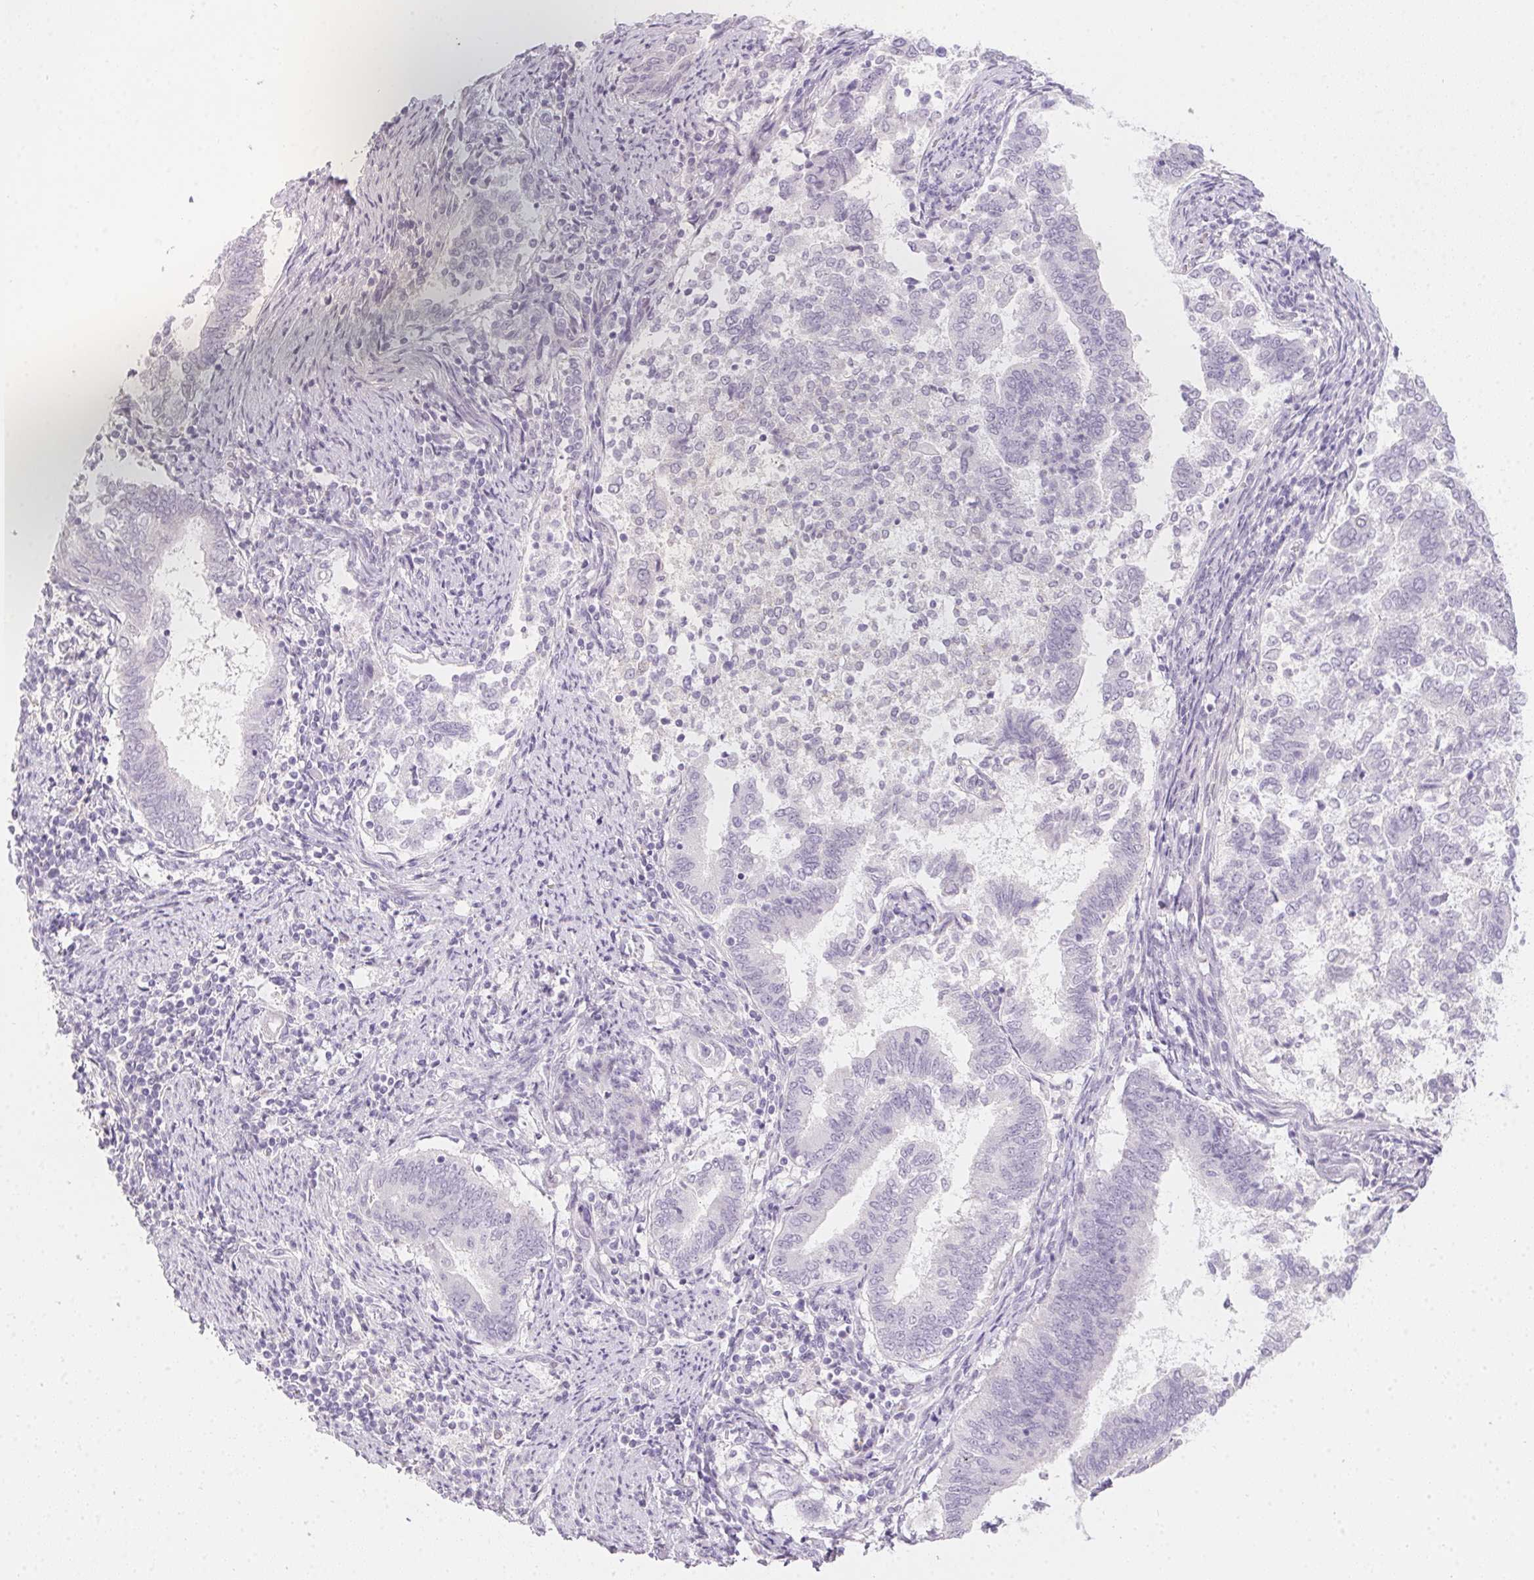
{"staining": {"intensity": "negative", "quantity": "none", "location": "none"}, "tissue": "endometrial cancer", "cell_type": "Tumor cells", "image_type": "cancer", "snomed": [{"axis": "morphology", "description": "Adenocarcinoma, NOS"}, {"axis": "topography", "description": "Endometrium"}], "caption": "A micrograph of endometrial cancer stained for a protein shows no brown staining in tumor cells. Nuclei are stained in blue.", "gene": "MORC1", "patient": {"sex": "female", "age": 65}}